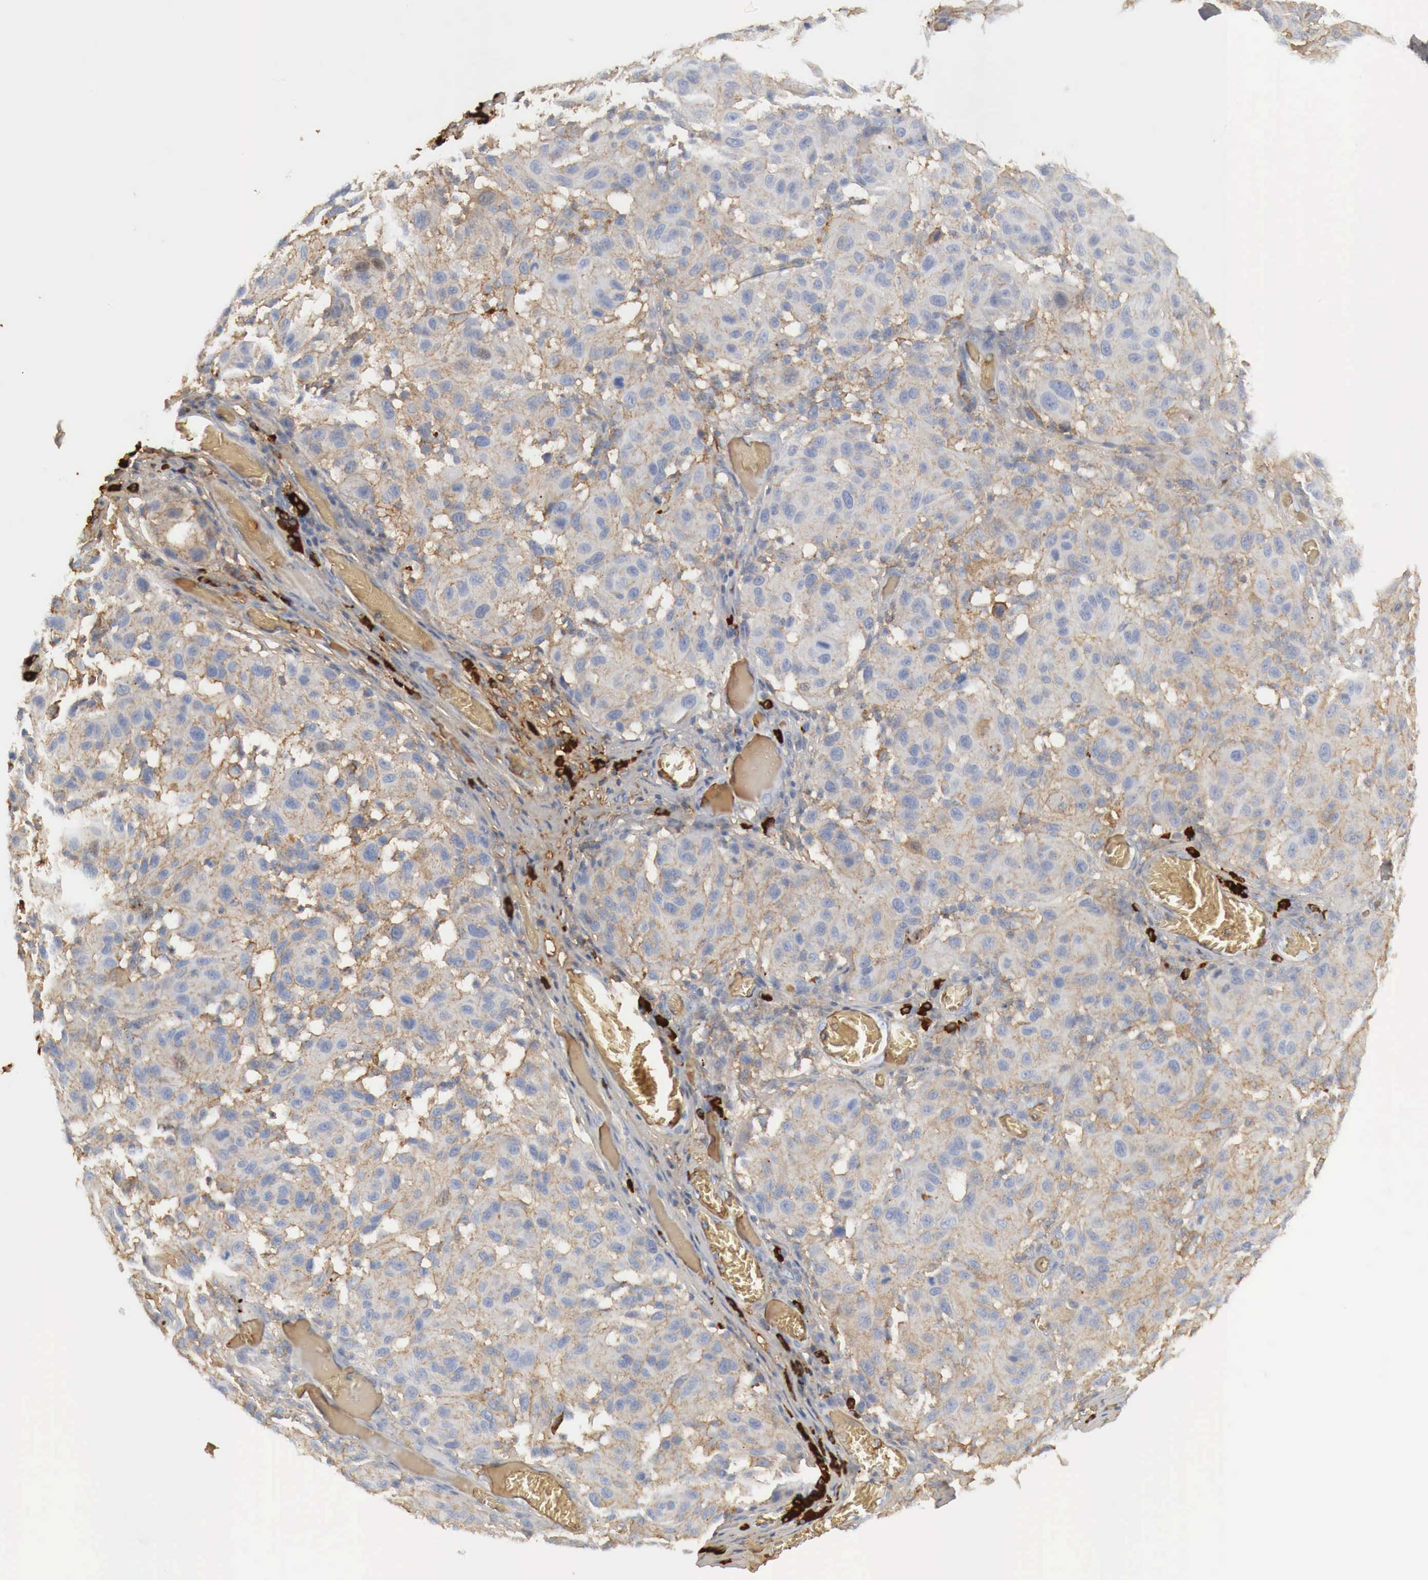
{"staining": {"intensity": "weak", "quantity": "25%-75%", "location": "cytoplasmic/membranous"}, "tissue": "melanoma", "cell_type": "Tumor cells", "image_type": "cancer", "snomed": [{"axis": "morphology", "description": "Malignant melanoma, NOS"}, {"axis": "topography", "description": "Skin"}], "caption": "Protein expression analysis of malignant melanoma exhibits weak cytoplasmic/membranous staining in about 25%-75% of tumor cells. The staining was performed using DAB, with brown indicating positive protein expression. Nuclei are stained blue with hematoxylin.", "gene": "IGLC3", "patient": {"sex": "female", "age": 77}}